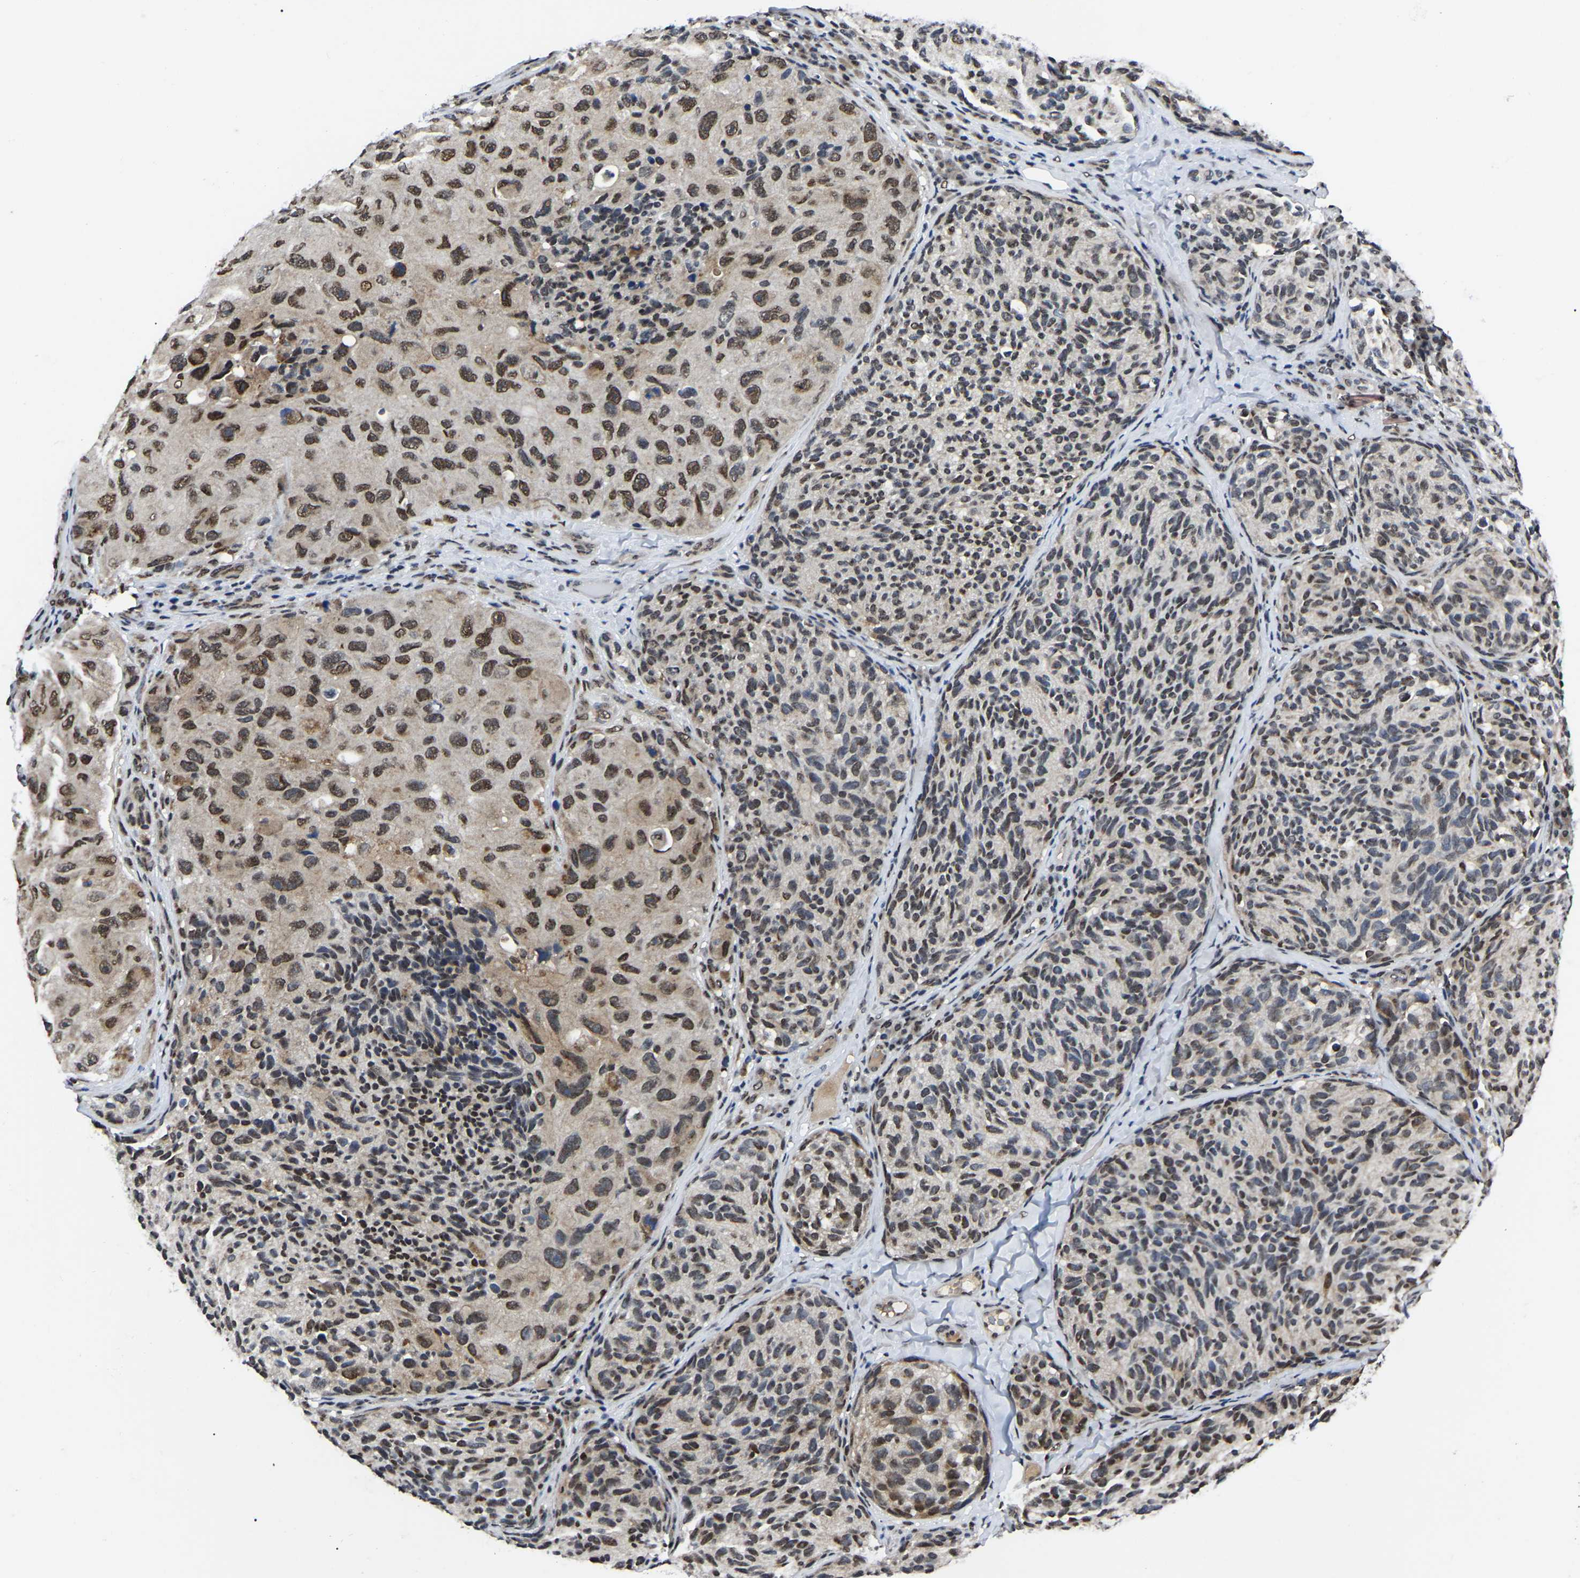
{"staining": {"intensity": "moderate", "quantity": "25%-75%", "location": "nuclear"}, "tissue": "melanoma", "cell_type": "Tumor cells", "image_type": "cancer", "snomed": [{"axis": "morphology", "description": "Malignant melanoma, NOS"}, {"axis": "topography", "description": "Skin"}], "caption": "This histopathology image exhibits malignant melanoma stained with IHC to label a protein in brown. The nuclear of tumor cells show moderate positivity for the protein. Nuclei are counter-stained blue.", "gene": "TRIM35", "patient": {"sex": "female", "age": 73}}